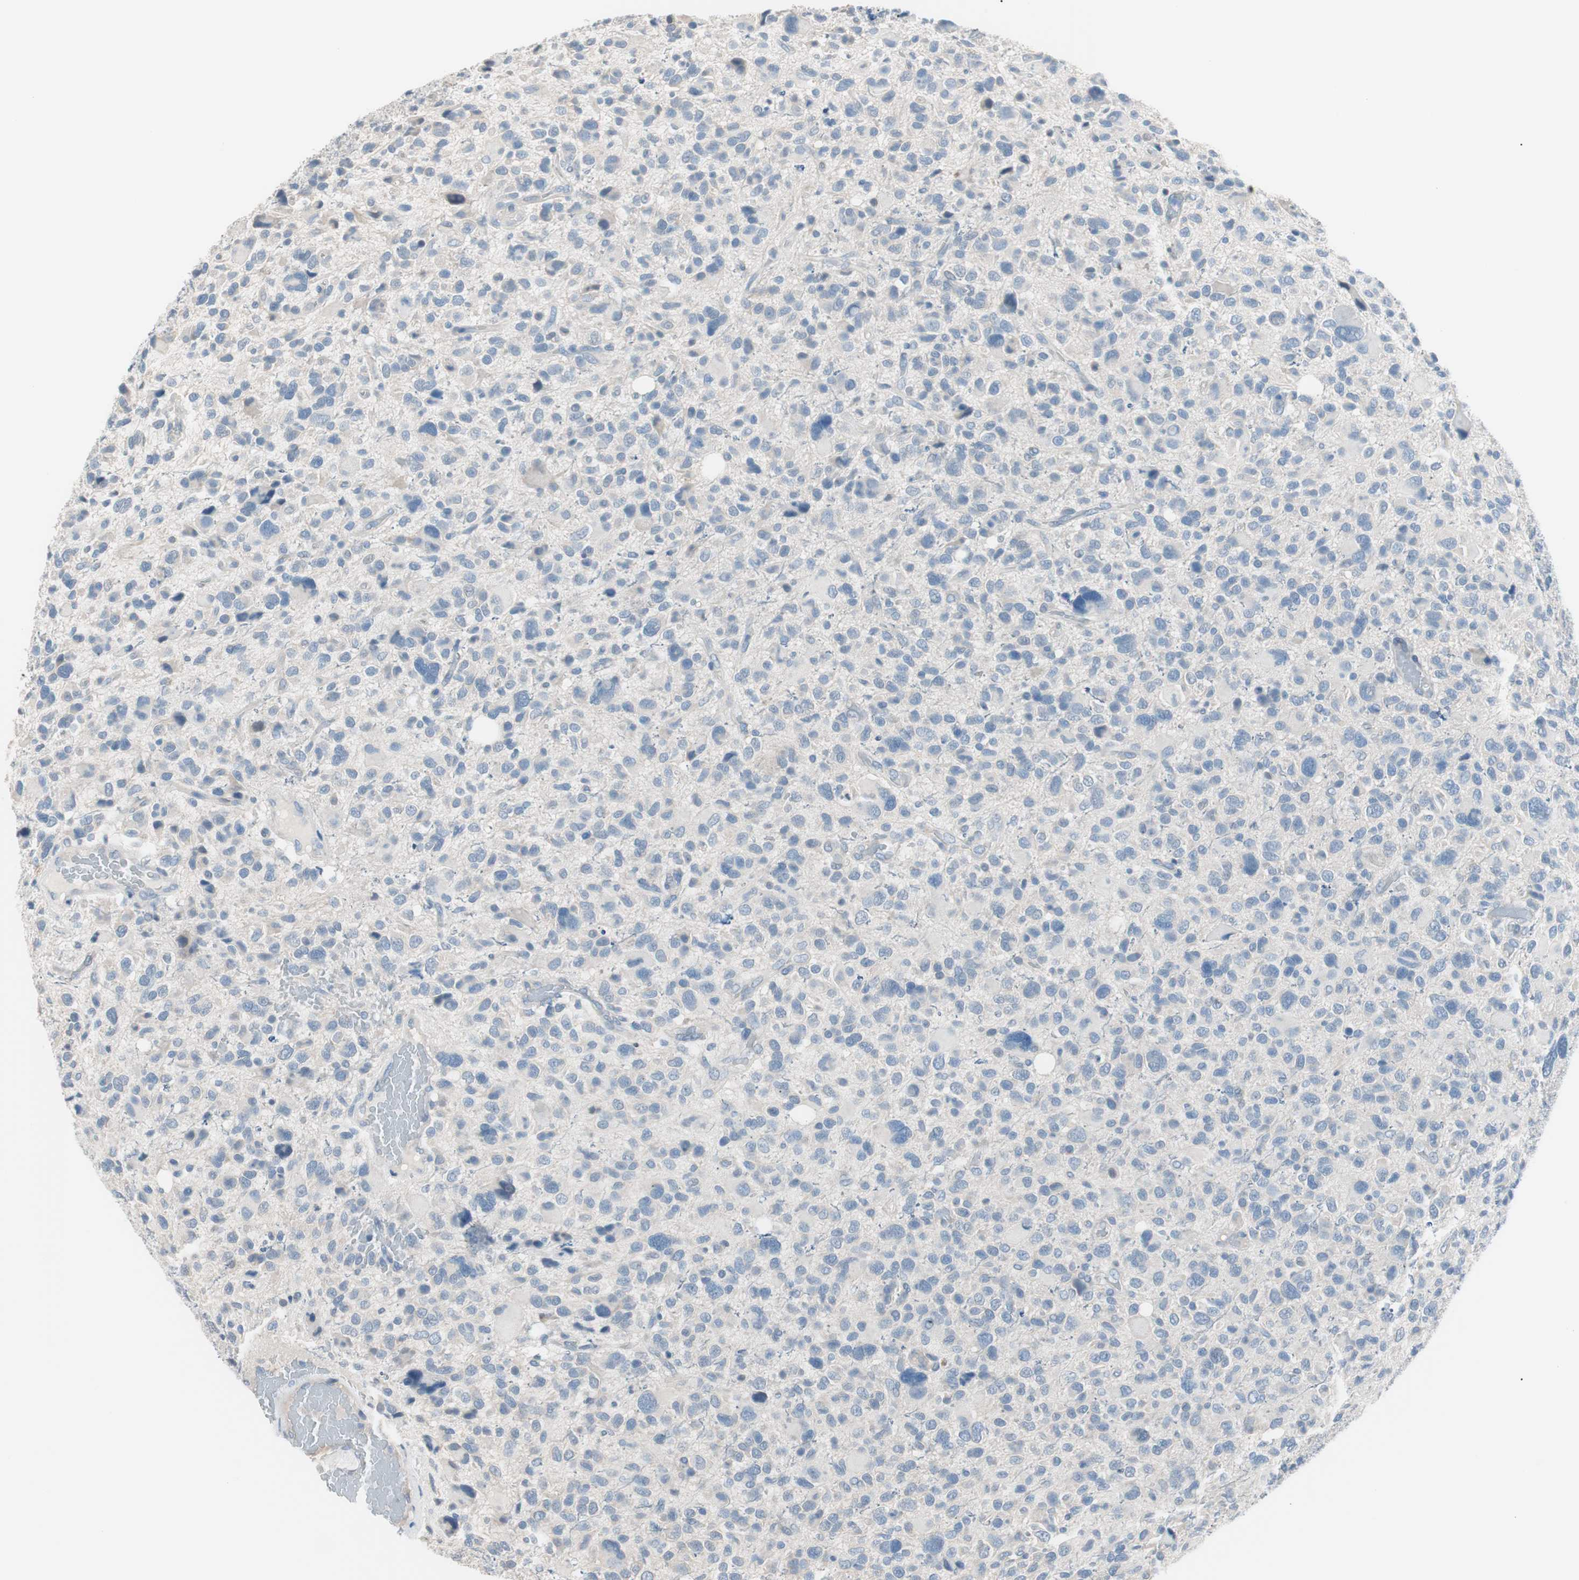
{"staining": {"intensity": "negative", "quantity": "none", "location": "none"}, "tissue": "glioma", "cell_type": "Tumor cells", "image_type": "cancer", "snomed": [{"axis": "morphology", "description": "Glioma, malignant, High grade"}, {"axis": "topography", "description": "Brain"}], "caption": "Glioma was stained to show a protein in brown. There is no significant staining in tumor cells.", "gene": "VIL1", "patient": {"sex": "male", "age": 48}}